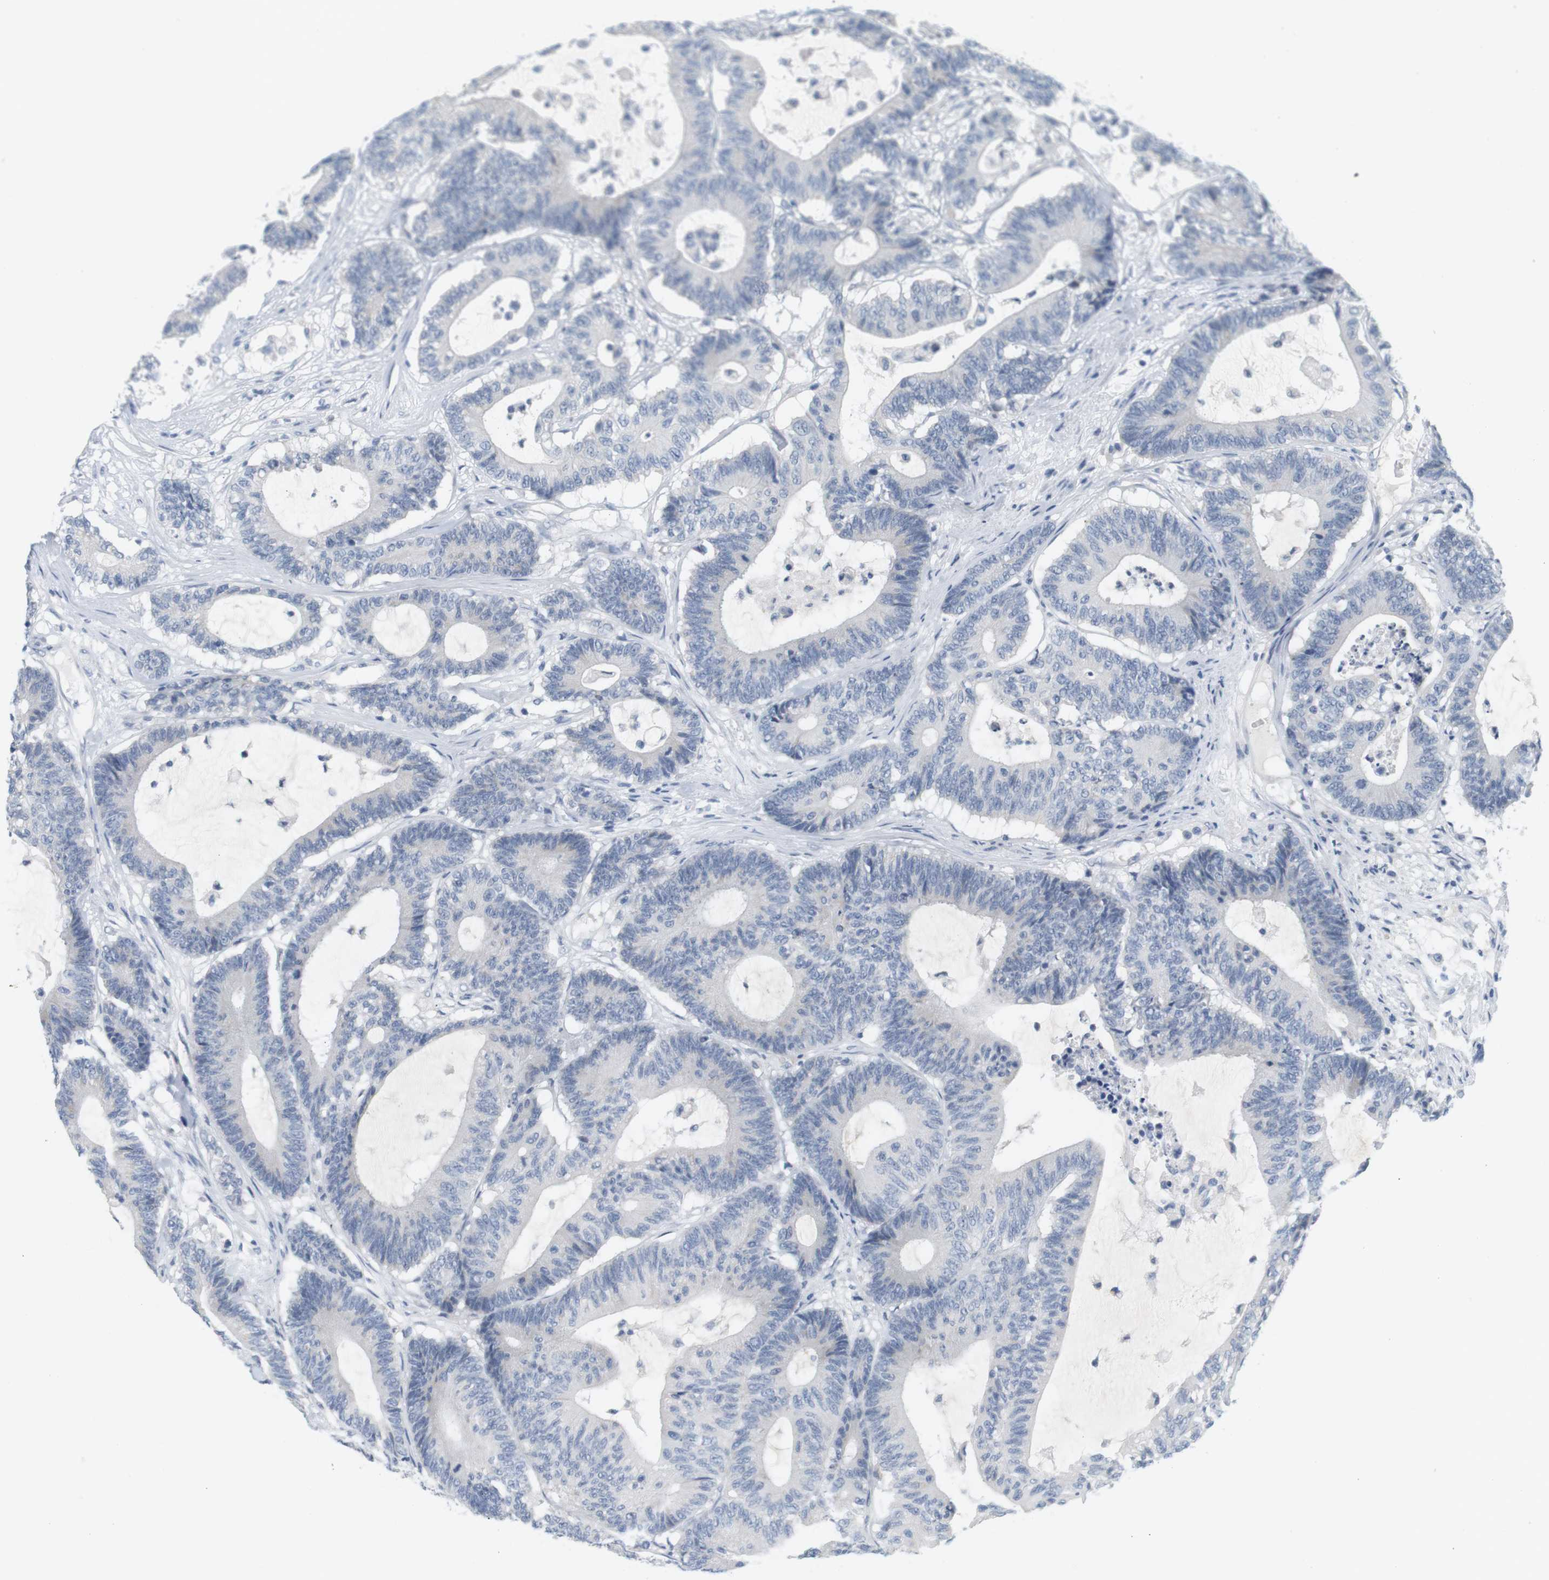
{"staining": {"intensity": "negative", "quantity": "none", "location": "none"}, "tissue": "colorectal cancer", "cell_type": "Tumor cells", "image_type": "cancer", "snomed": [{"axis": "morphology", "description": "Adenocarcinoma, NOS"}, {"axis": "topography", "description": "Colon"}], "caption": "The histopathology image exhibits no significant staining in tumor cells of colorectal cancer. The staining is performed using DAB brown chromogen with nuclei counter-stained in using hematoxylin.", "gene": "OPRM1", "patient": {"sex": "female", "age": 84}}